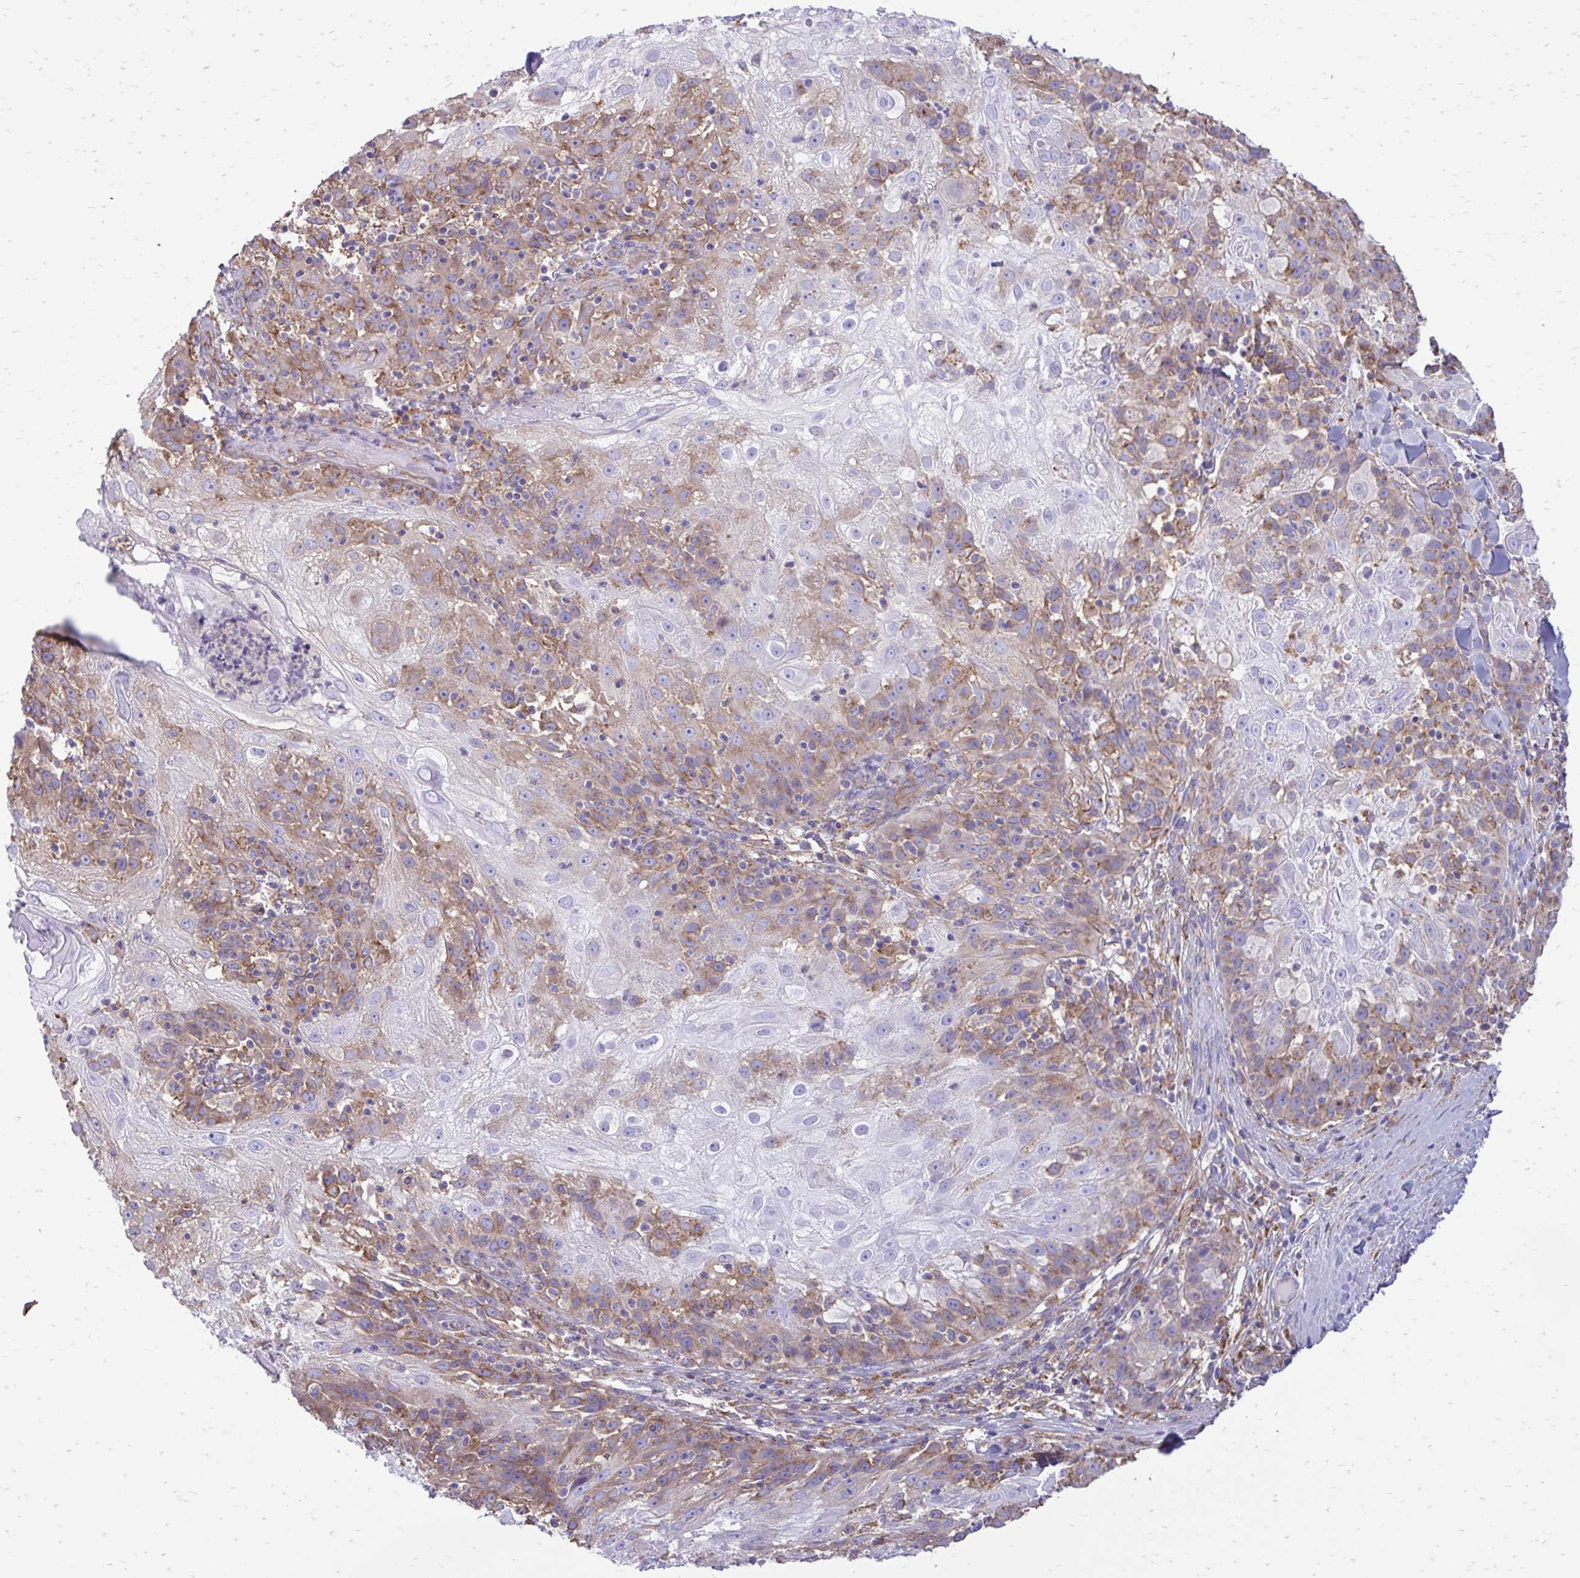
{"staining": {"intensity": "moderate", "quantity": "25%-75%", "location": "cytoplasmic/membranous"}, "tissue": "skin cancer", "cell_type": "Tumor cells", "image_type": "cancer", "snomed": [{"axis": "morphology", "description": "Normal tissue, NOS"}, {"axis": "morphology", "description": "Squamous cell carcinoma, NOS"}, {"axis": "topography", "description": "Skin"}], "caption": "This is a photomicrograph of immunohistochemistry (IHC) staining of skin squamous cell carcinoma, which shows moderate positivity in the cytoplasmic/membranous of tumor cells.", "gene": "CLTA", "patient": {"sex": "female", "age": 83}}